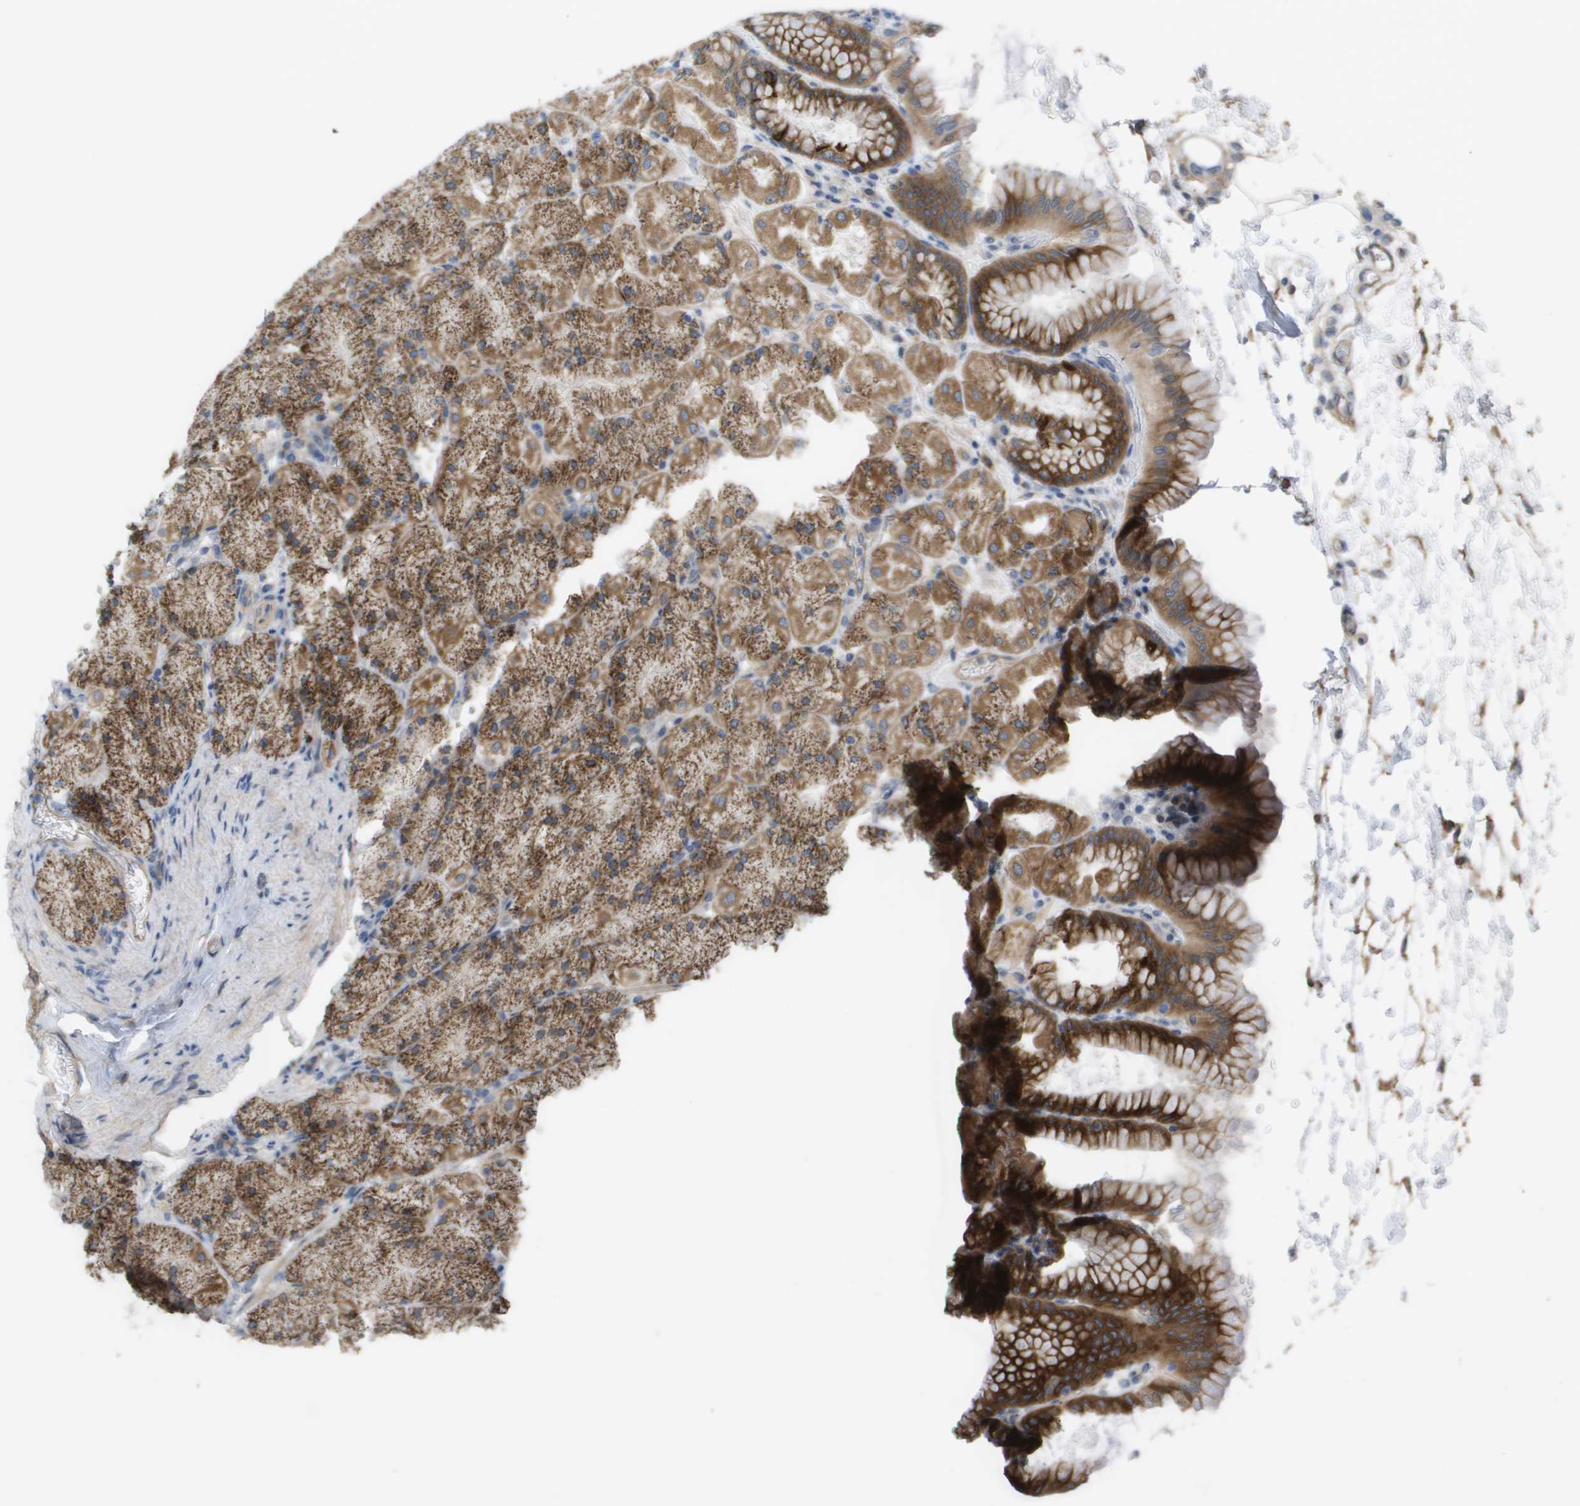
{"staining": {"intensity": "moderate", "quantity": ">75%", "location": "cytoplasmic/membranous"}, "tissue": "stomach", "cell_type": "Glandular cells", "image_type": "normal", "snomed": [{"axis": "morphology", "description": "Normal tissue, NOS"}, {"axis": "topography", "description": "Stomach, upper"}], "caption": "Glandular cells display medium levels of moderate cytoplasmic/membranous staining in about >75% of cells in unremarkable stomach.", "gene": "MTARC2", "patient": {"sex": "female", "age": 56}}